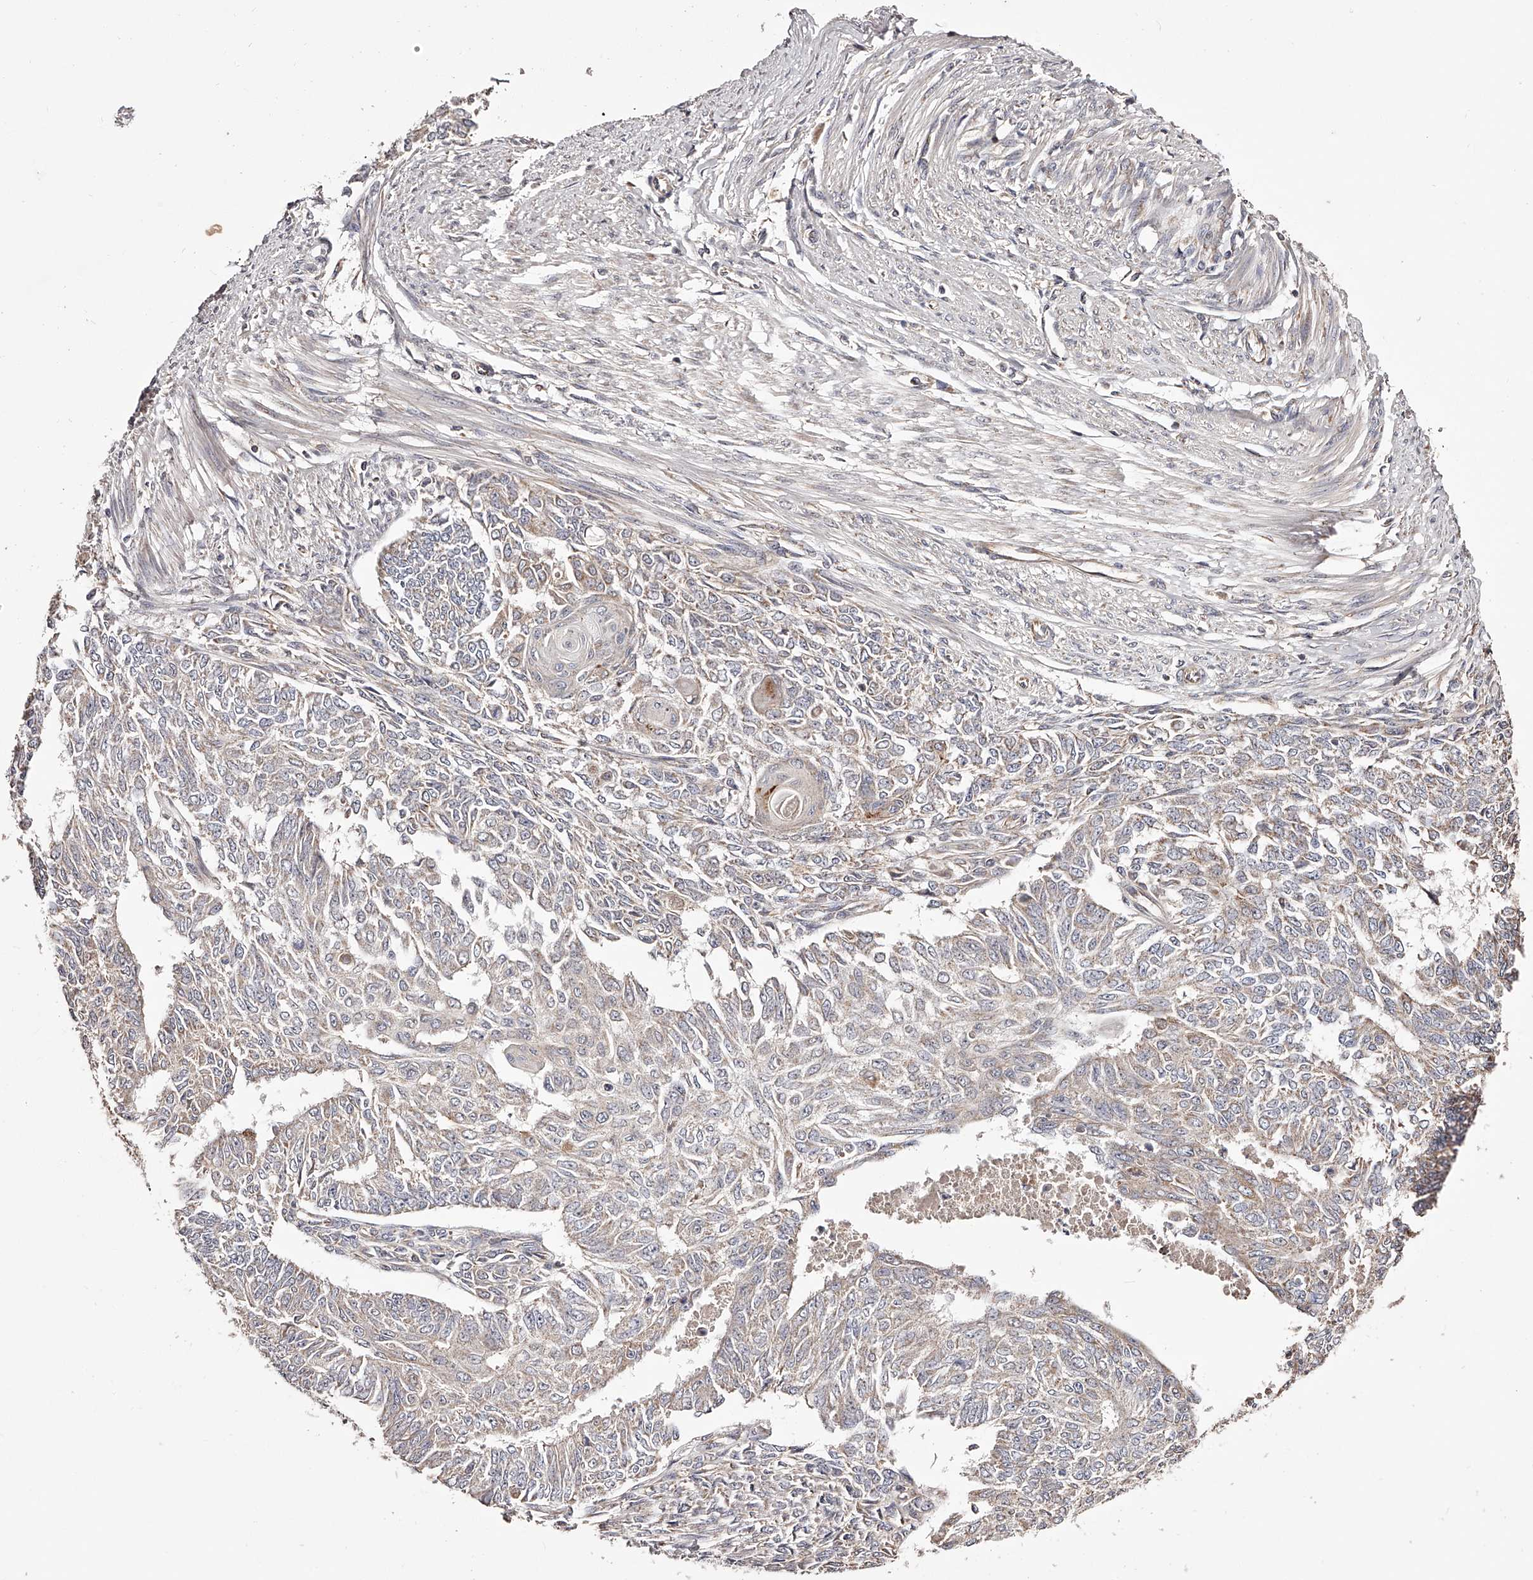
{"staining": {"intensity": "negative", "quantity": "none", "location": "none"}, "tissue": "endometrial cancer", "cell_type": "Tumor cells", "image_type": "cancer", "snomed": [{"axis": "morphology", "description": "Adenocarcinoma, NOS"}, {"axis": "topography", "description": "Endometrium"}], "caption": "The histopathology image displays no significant expression in tumor cells of endometrial adenocarcinoma. Brightfield microscopy of immunohistochemistry (IHC) stained with DAB (brown) and hematoxylin (blue), captured at high magnification.", "gene": "USP21", "patient": {"sex": "female", "age": 32}}